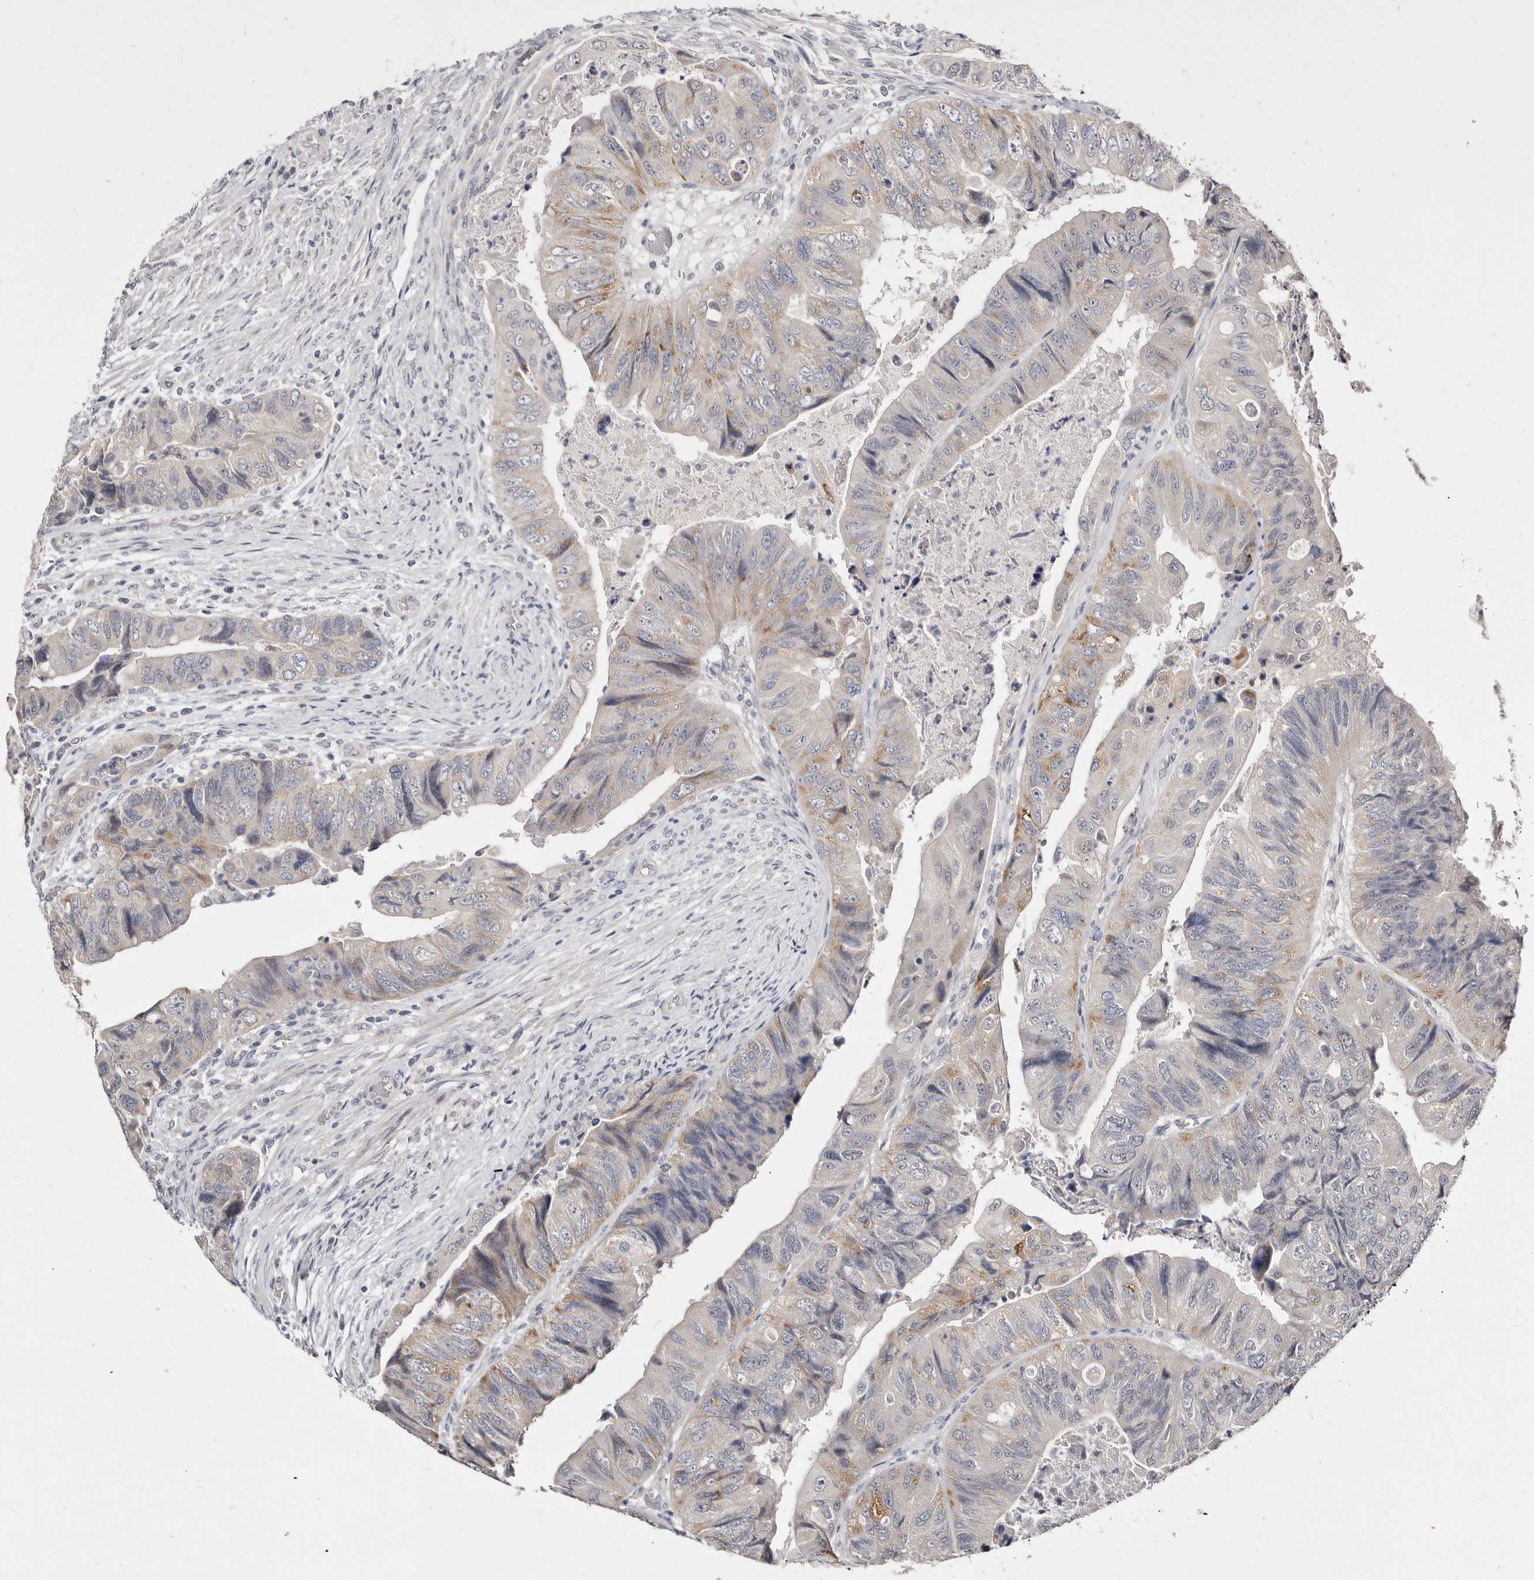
{"staining": {"intensity": "moderate", "quantity": "<25%", "location": "cytoplasmic/membranous"}, "tissue": "colorectal cancer", "cell_type": "Tumor cells", "image_type": "cancer", "snomed": [{"axis": "morphology", "description": "Adenocarcinoma, NOS"}, {"axis": "topography", "description": "Rectum"}], "caption": "A brown stain highlights moderate cytoplasmic/membranous staining of a protein in colorectal adenocarcinoma tumor cells. (Stains: DAB in brown, nuclei in blue, Microscopy: brightfield microscopy at high magnification).", "gene": "KLHL4", "patient": {"sex": "male", "age": 63}}